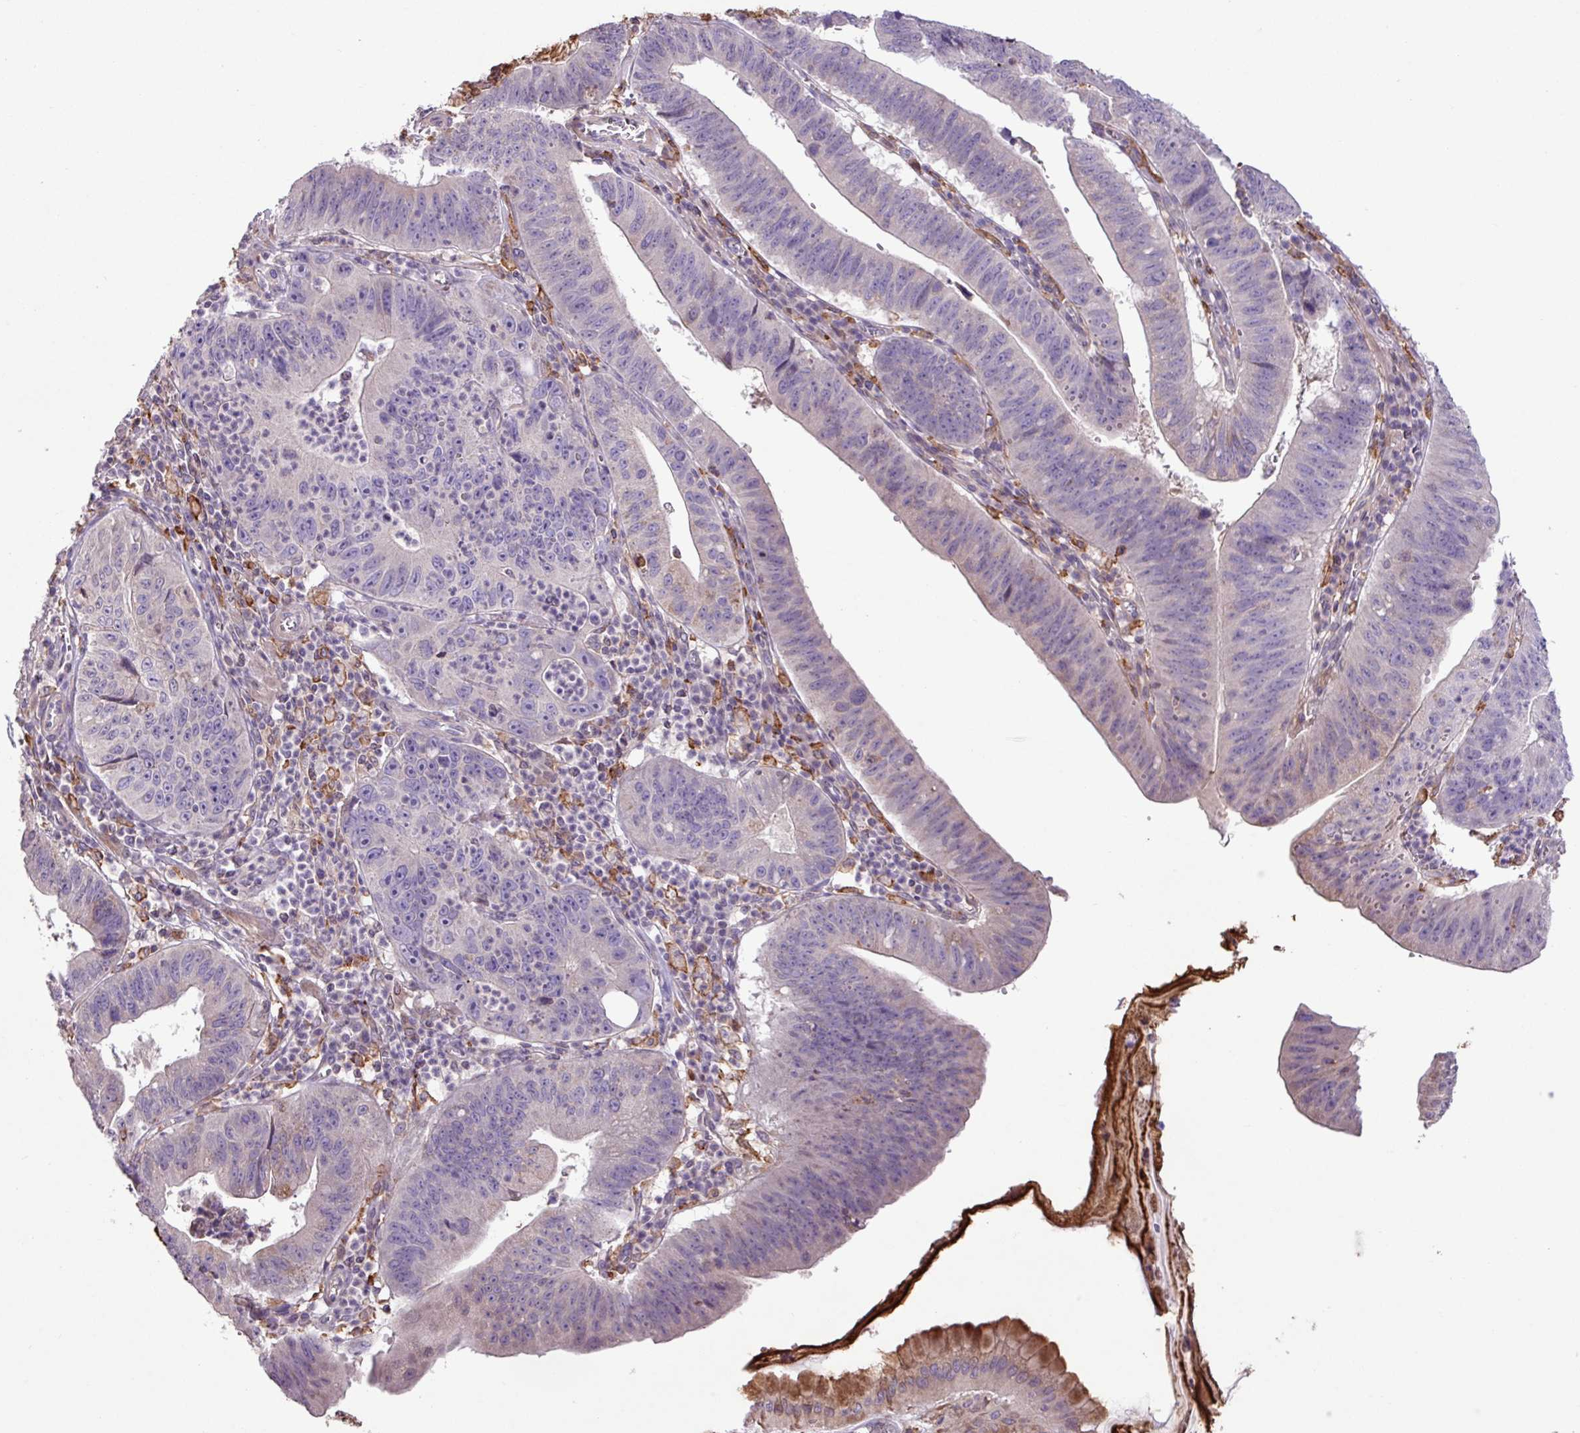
{"staining": {"intensity": "negative", "quantity": "none", "location": "none"}, "tissue": "stomach cancer", "cell_type": "Tumor cells", "image_type": "cancer", "snomed": [{"axis": "morphology", "description": "Adenocarcinoma, NOS"}, {"axis": "topography", "description": "Stomach"}], "caption": "High magnification brightfield microscopy of stomach cancer stained with DAB (3,3'-diaminobenzidine) (brown) and counterstained with hematoxylin (blue): tumor cells show no significant positivity. (Stains: DAB (3,3'-diaminobenzidine) immunohistochemistry with hematoxylin counter stain, Microscopy: brightfield microscopy at high magnification).", "gene": "ARHGEF25", "patient": {"sex": "male", "age": 59}}